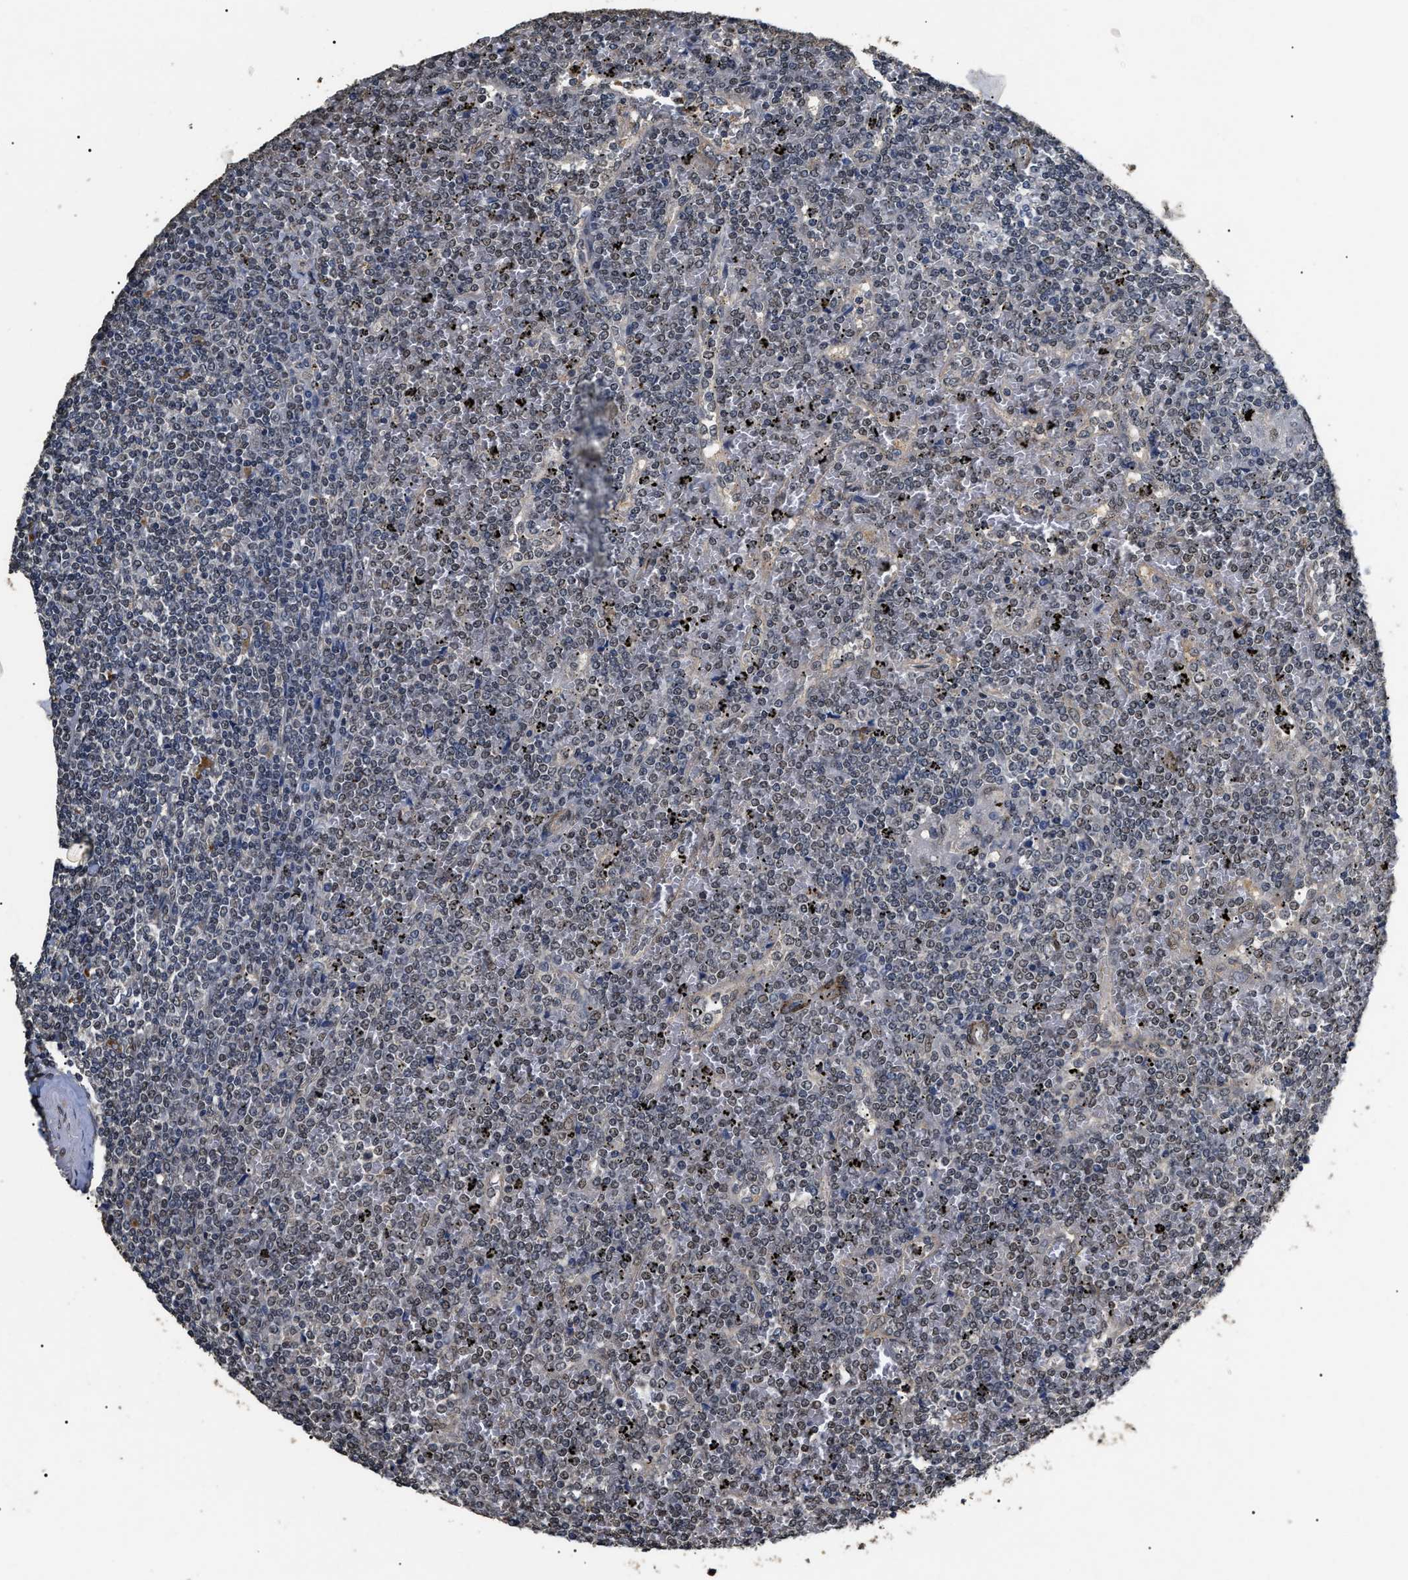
{"staining": {"intensity": "weak", "quantity": ">75%", "location": "nuclear"}, "tissue": "lymphoma", "cell_type": "Tumor cells", "image_type": "cancer", "snomed": [{"axis": "morphology", "description": "Malignant lymphoma, non-Hodgkin's type, Low grade"}, {"axis": "topography", "description": "Spleen"}], "caption": "Tumor cells demonstrate low levels of weak nuclear positivity in about >75% of cells in low-grade malignant lymphoma, non-Hodgkin's type.", "gene": "ANP32E", "patient": {"sex": "female", "age": 19}}